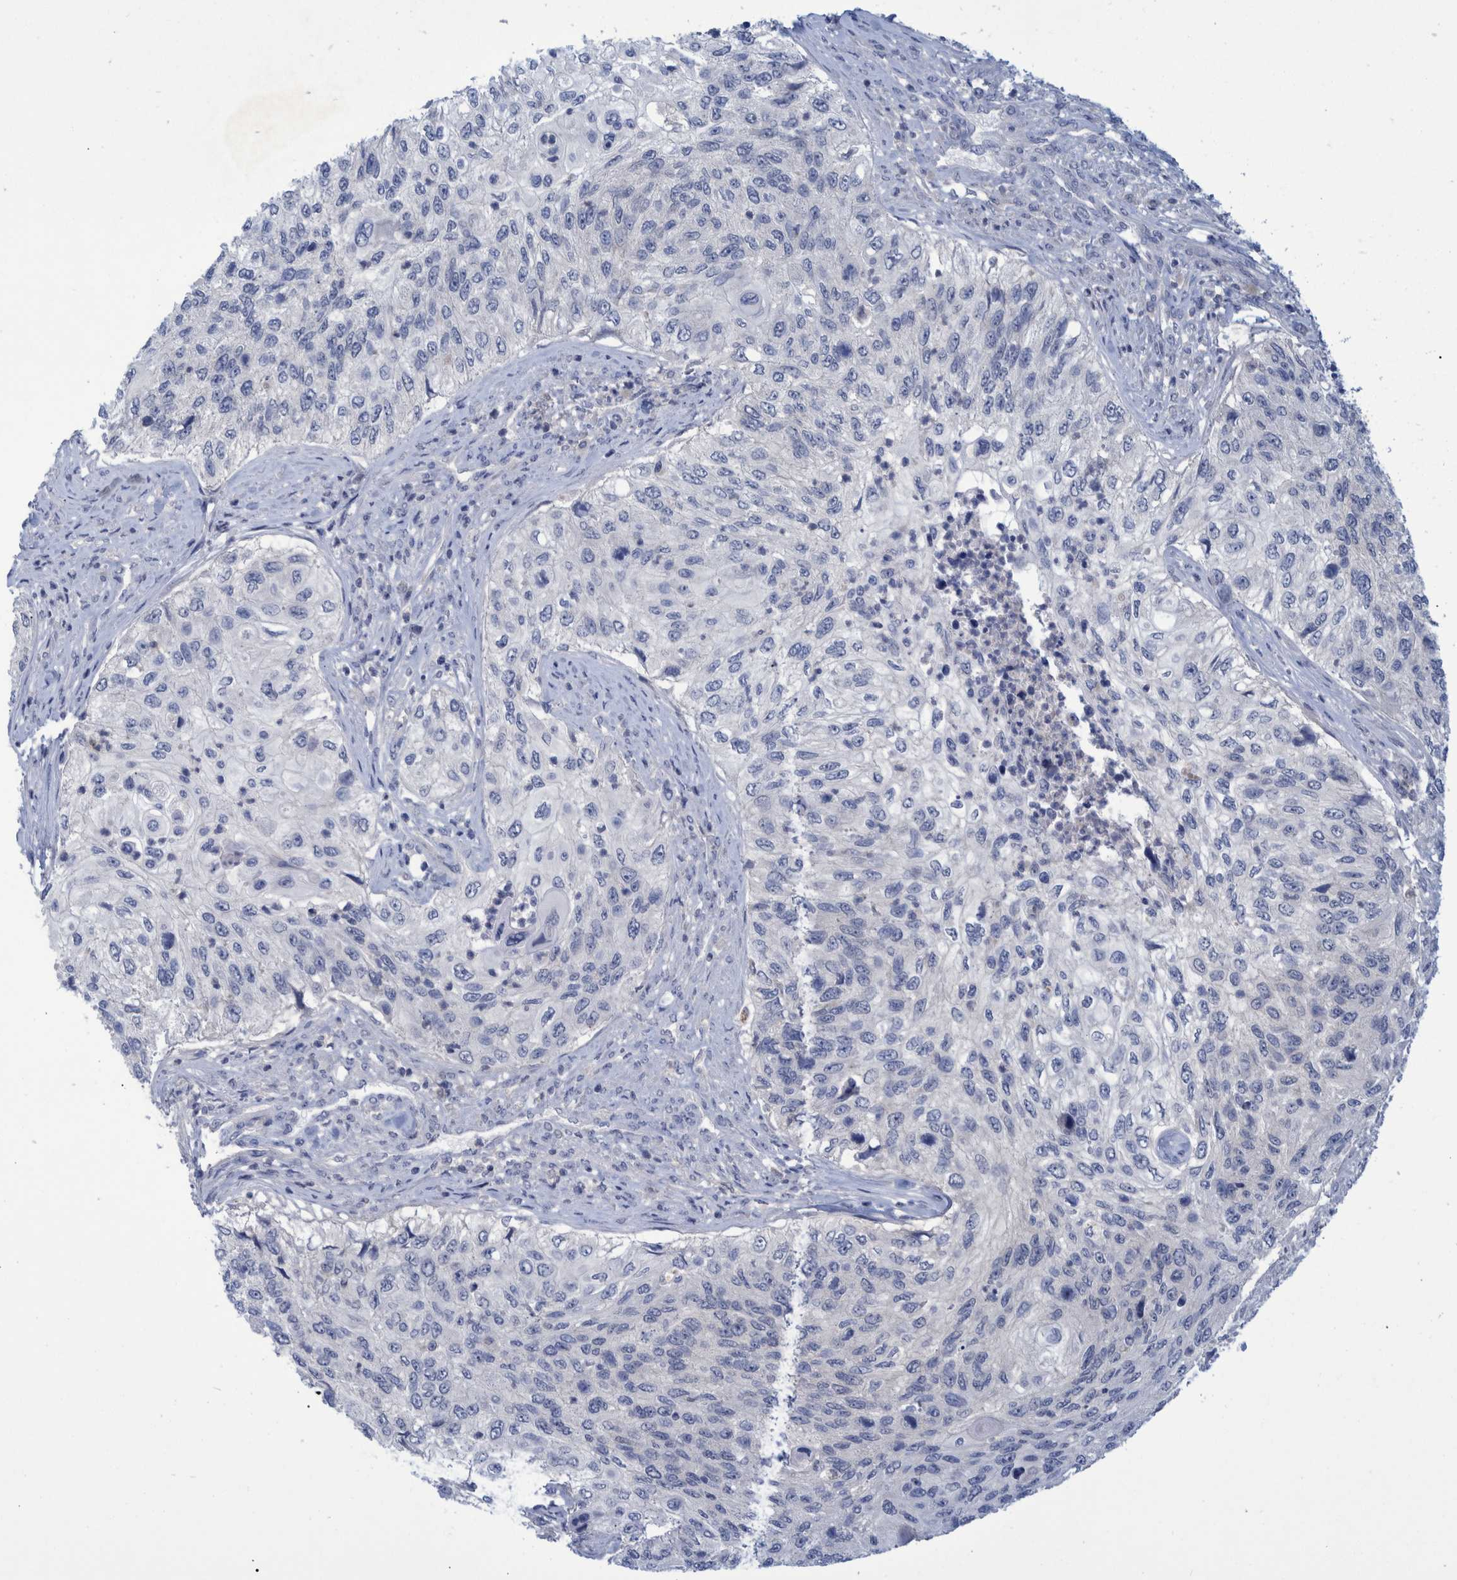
{"staining": {"intensity": "negative", "quantity": "none", "location": "none"}, "tissue": "urothelial cancer", "cell_type": "Tumor cells", "image_type": "cancer", "snomed": [{"axis": "morphology", "description": "Urothelial carcinoma, High grade"}, {"axis": "topography", "description": "Urinary bladder"}], "caption": "IHC image of urothelial cancer stained for a protein (brown), which demonstrates no expression in tumor cells.", "gene": "PCYT2", "patient": {"sex": "female", "age": 60}}